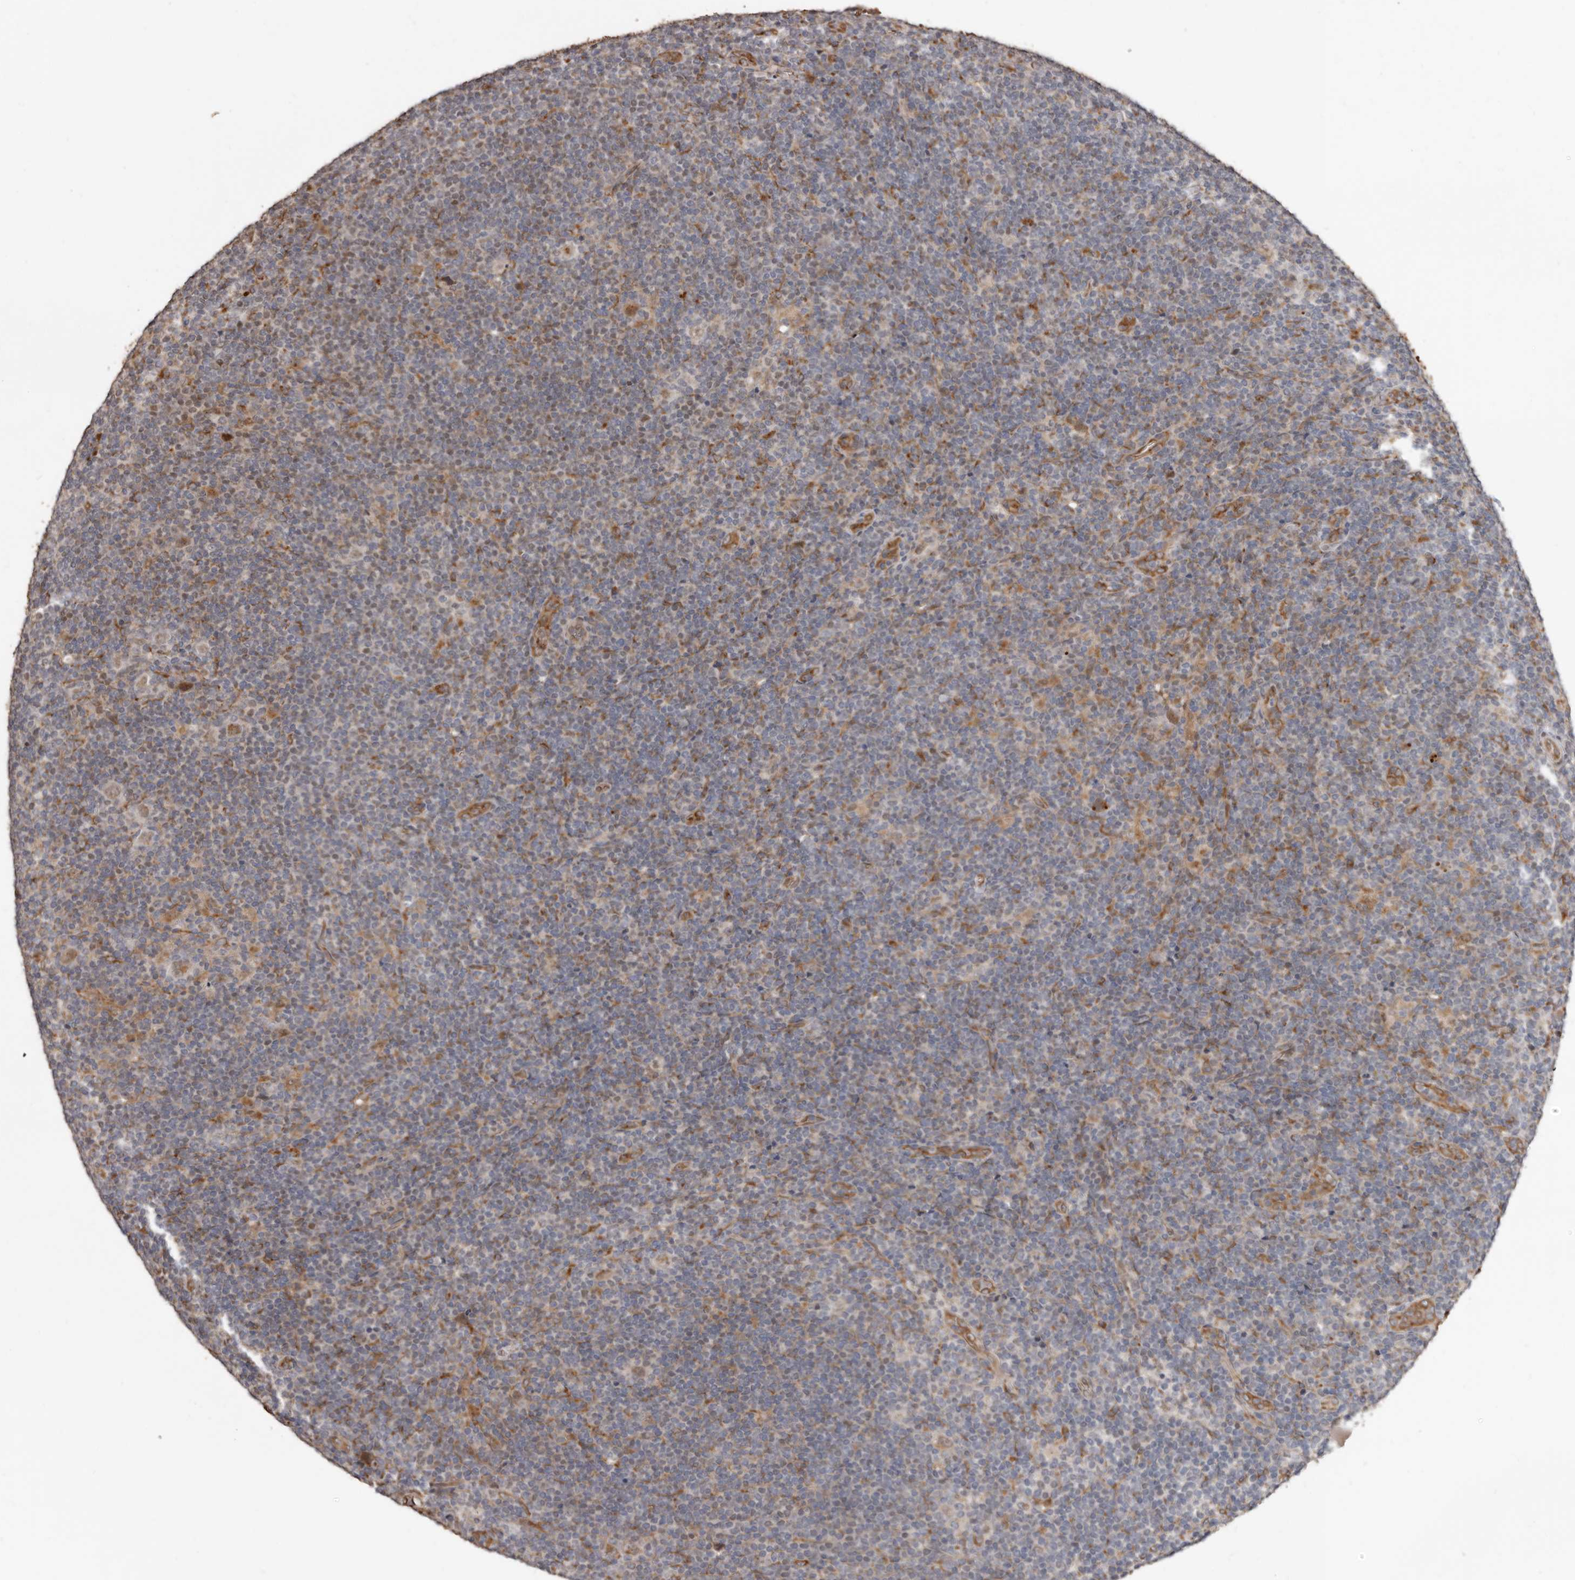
{"staining": {"intensity": "weak", "quantity": ">75%", "location": "cytoplasmic/membranous,nuclear"}, "tissue": "lymphoma", "cell_type": "Tumor cells", "image_type": "cancer", "snomed": [{"axis": "morphology", "description": "Hodgkin's disease, NOS"}, {"axis": "topography", "description": "Lymph node"}], "caption": "Human Hodgkin's disease stained for a protein (brown) exhibits weak cytoplasmic/membranous and nuclear positive staining in approximately >75% of tumor cells.", "gene": "ENTREP1", "patient": {"sex": "female", "age": 57}}